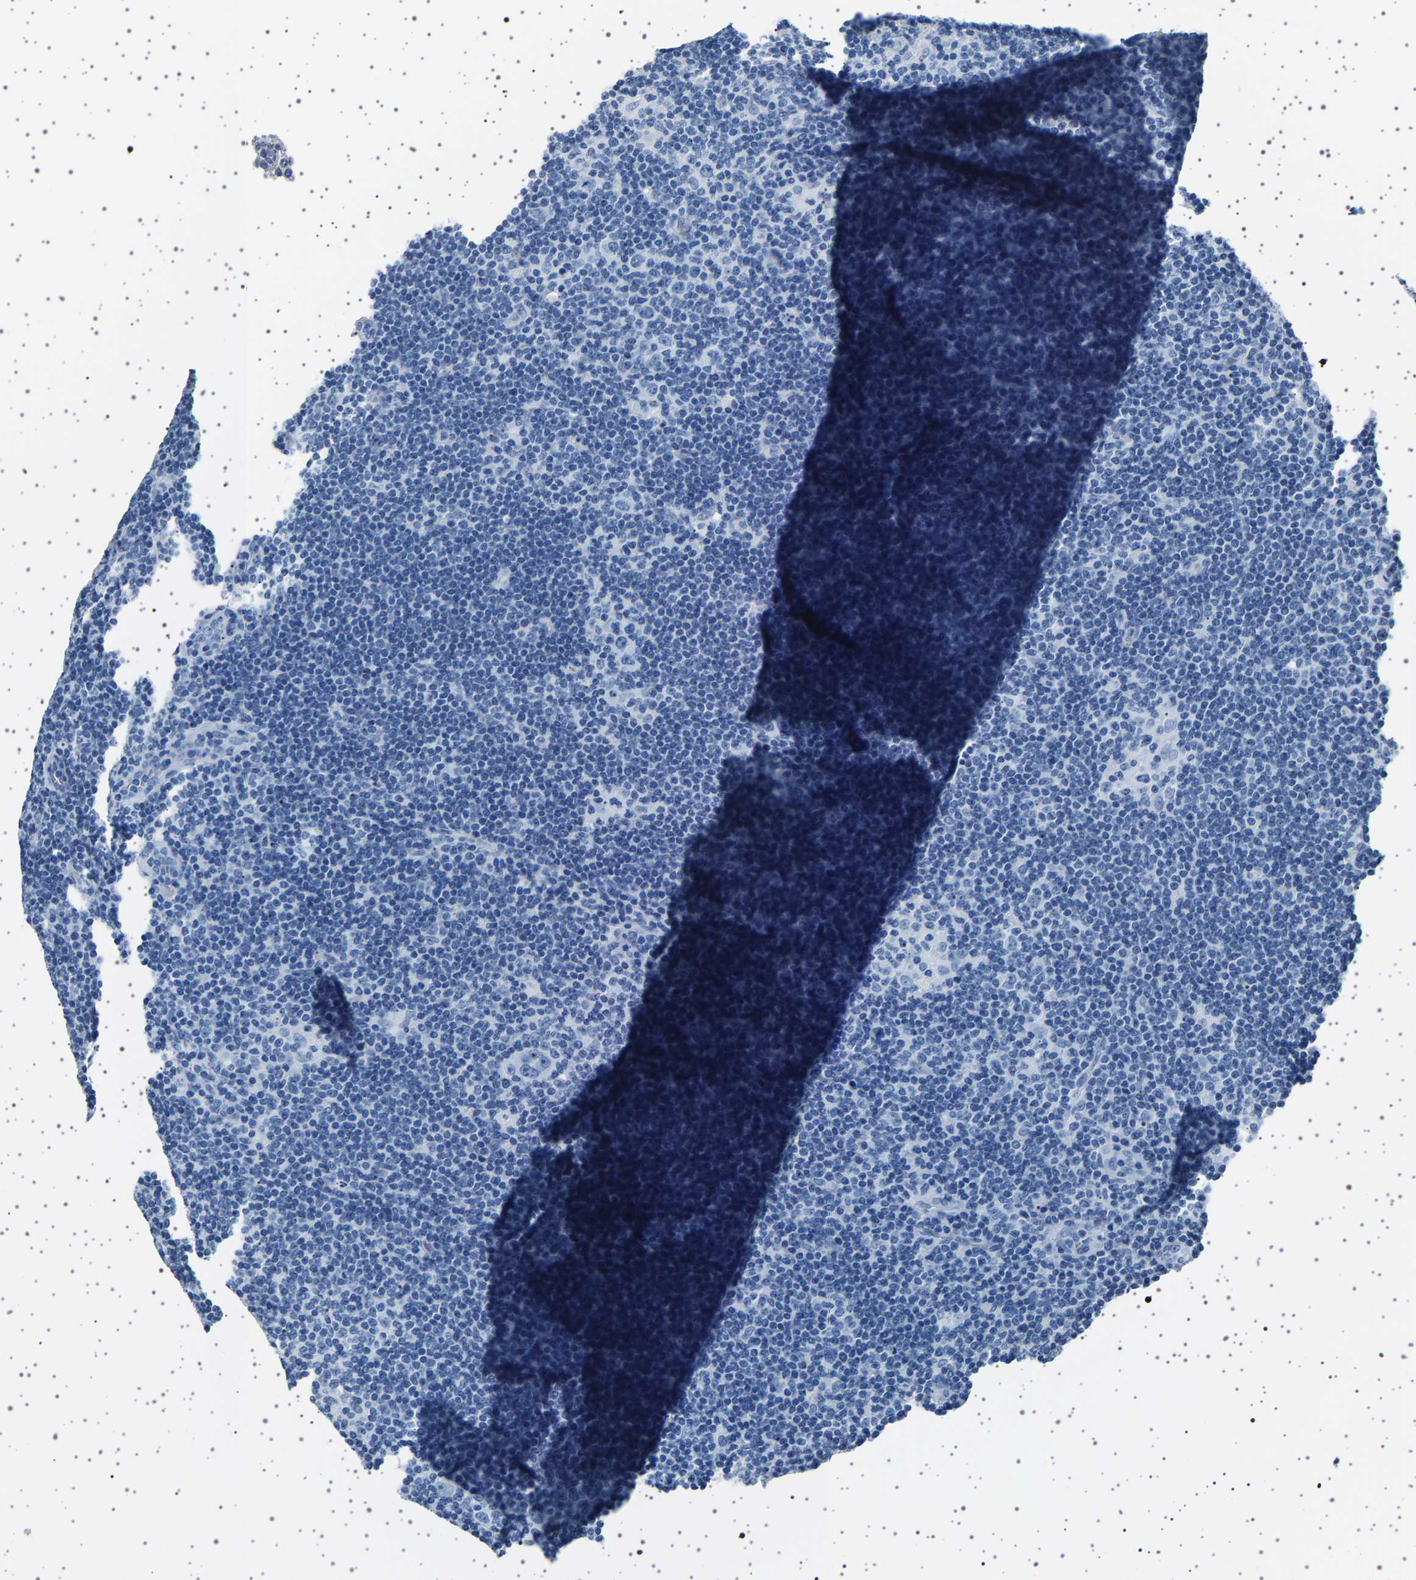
{"staining": {"intensity": "negative", "quantity": "none", "location": "none"}, "tissue": "lymphoma", "cell_type": "Tumor cells", "image_type": "cancer", "snomed": [{"axis": "morphology", "description": "Hodgkin's disease, NOS"}, {"axis": "topography", "description": "Lymph node"}], "caption": "Immunohistochemical staining of human Hodgkin's disease exhibits no significant expression in tumor cells.", "gene": "TFF3", "patient": {"sex": "female", "age": 57}}